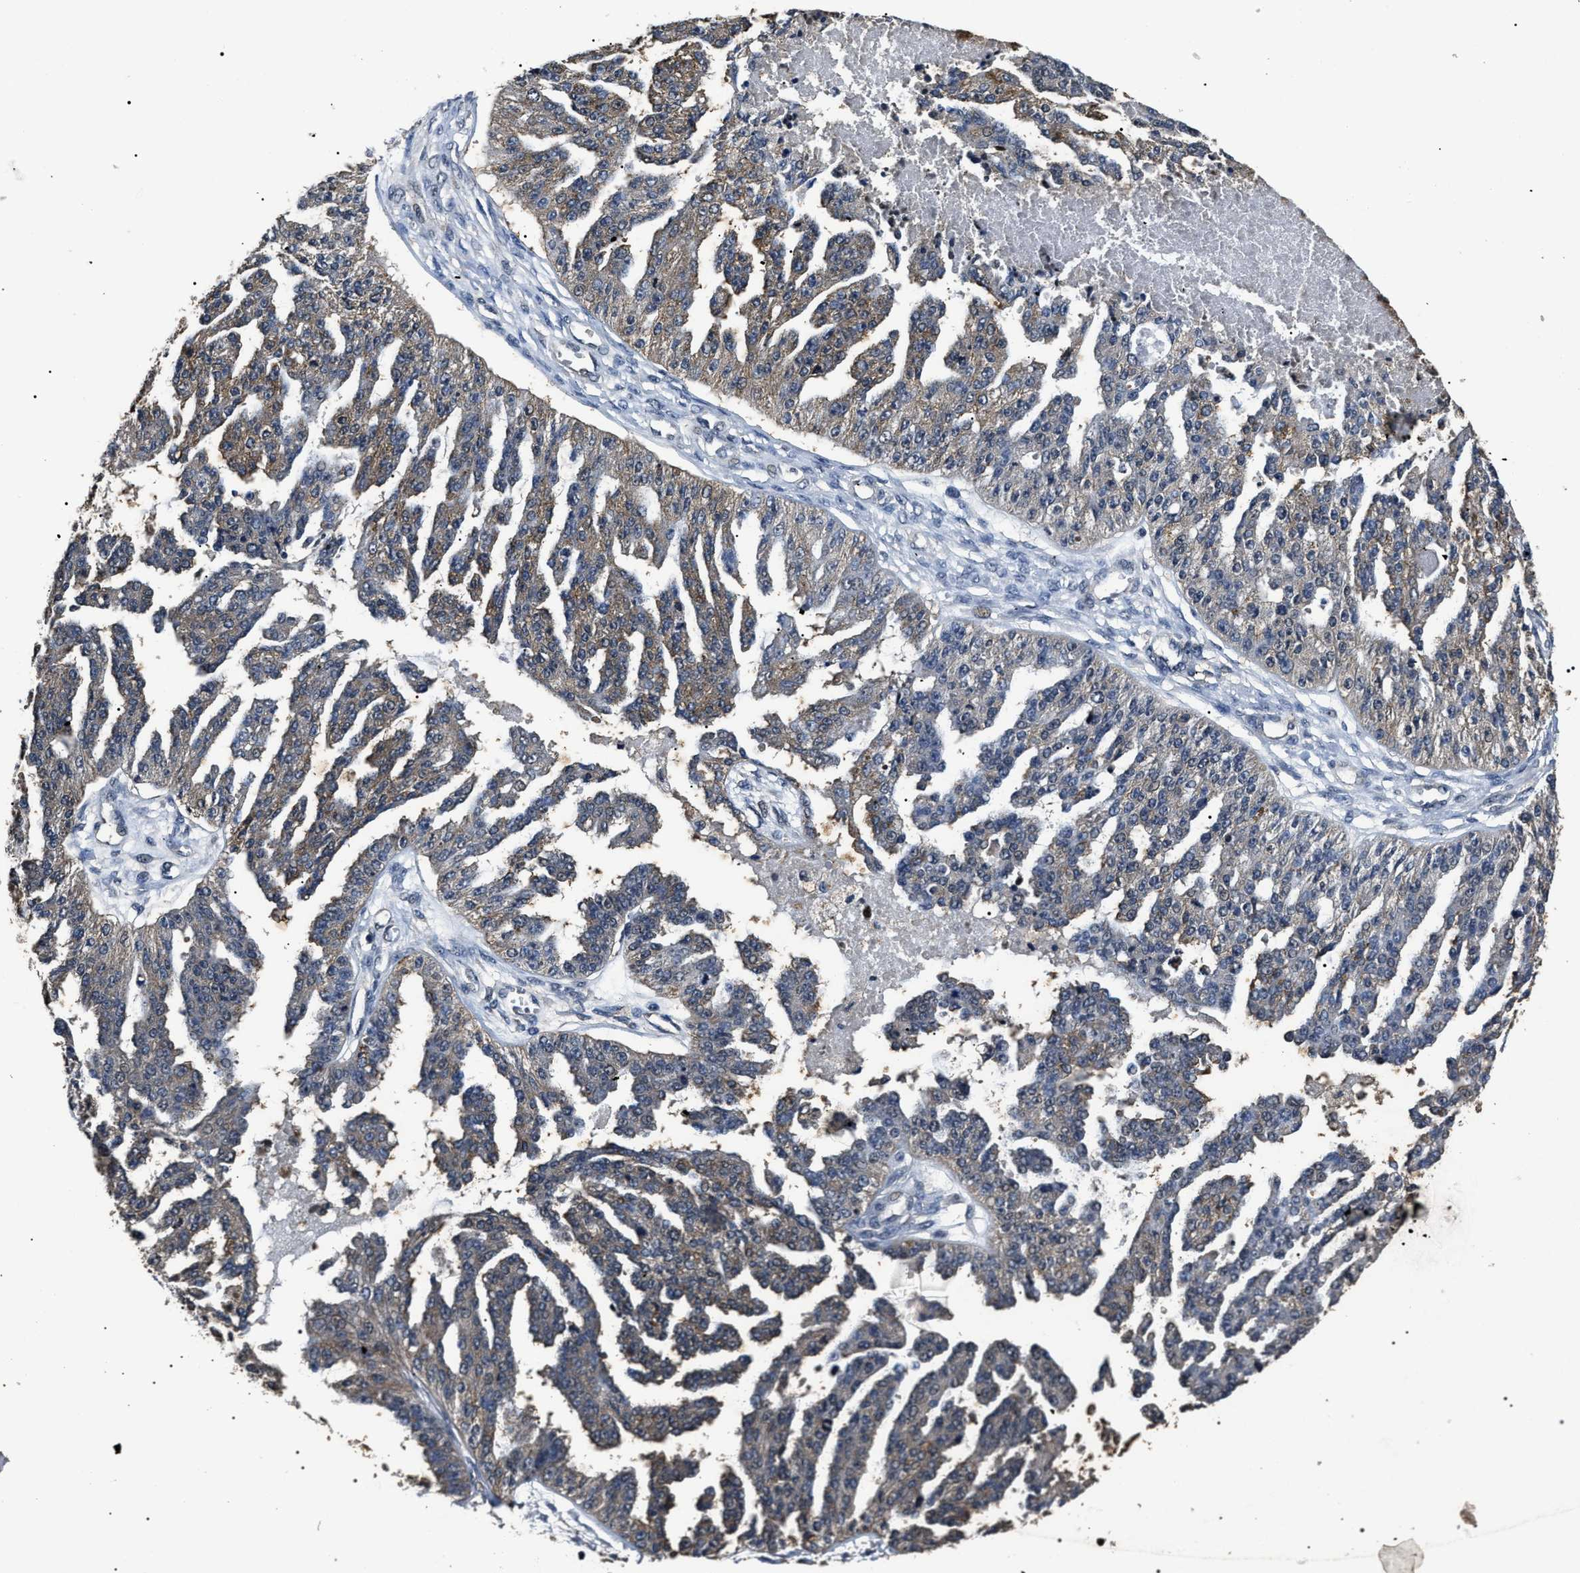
{"staining": {"intensity": "weak", "quantity": ">75%", "location": "cytoplasmic/membranous"}, "tissue": "ovarian cancer", "cell_type": "Tumor cells", "image_type": "cancer", "snomed": [{"axis": "morphology", "description": "Cystadenocarcinoma, serous, NOS"}, {"axis": "topography", "description": "Ovary"}], "caption": "Immunohistochemistry (DAB (3,3'-diaminobenzidine)) staining of human serous cystadenocarcinoma (ovarian) displays weak cytoplasmic/membranous protein staining in approximately >75% of tumor cells.", "gene": "ANP32E", "patient": {"sex": "female", "age": 58}}